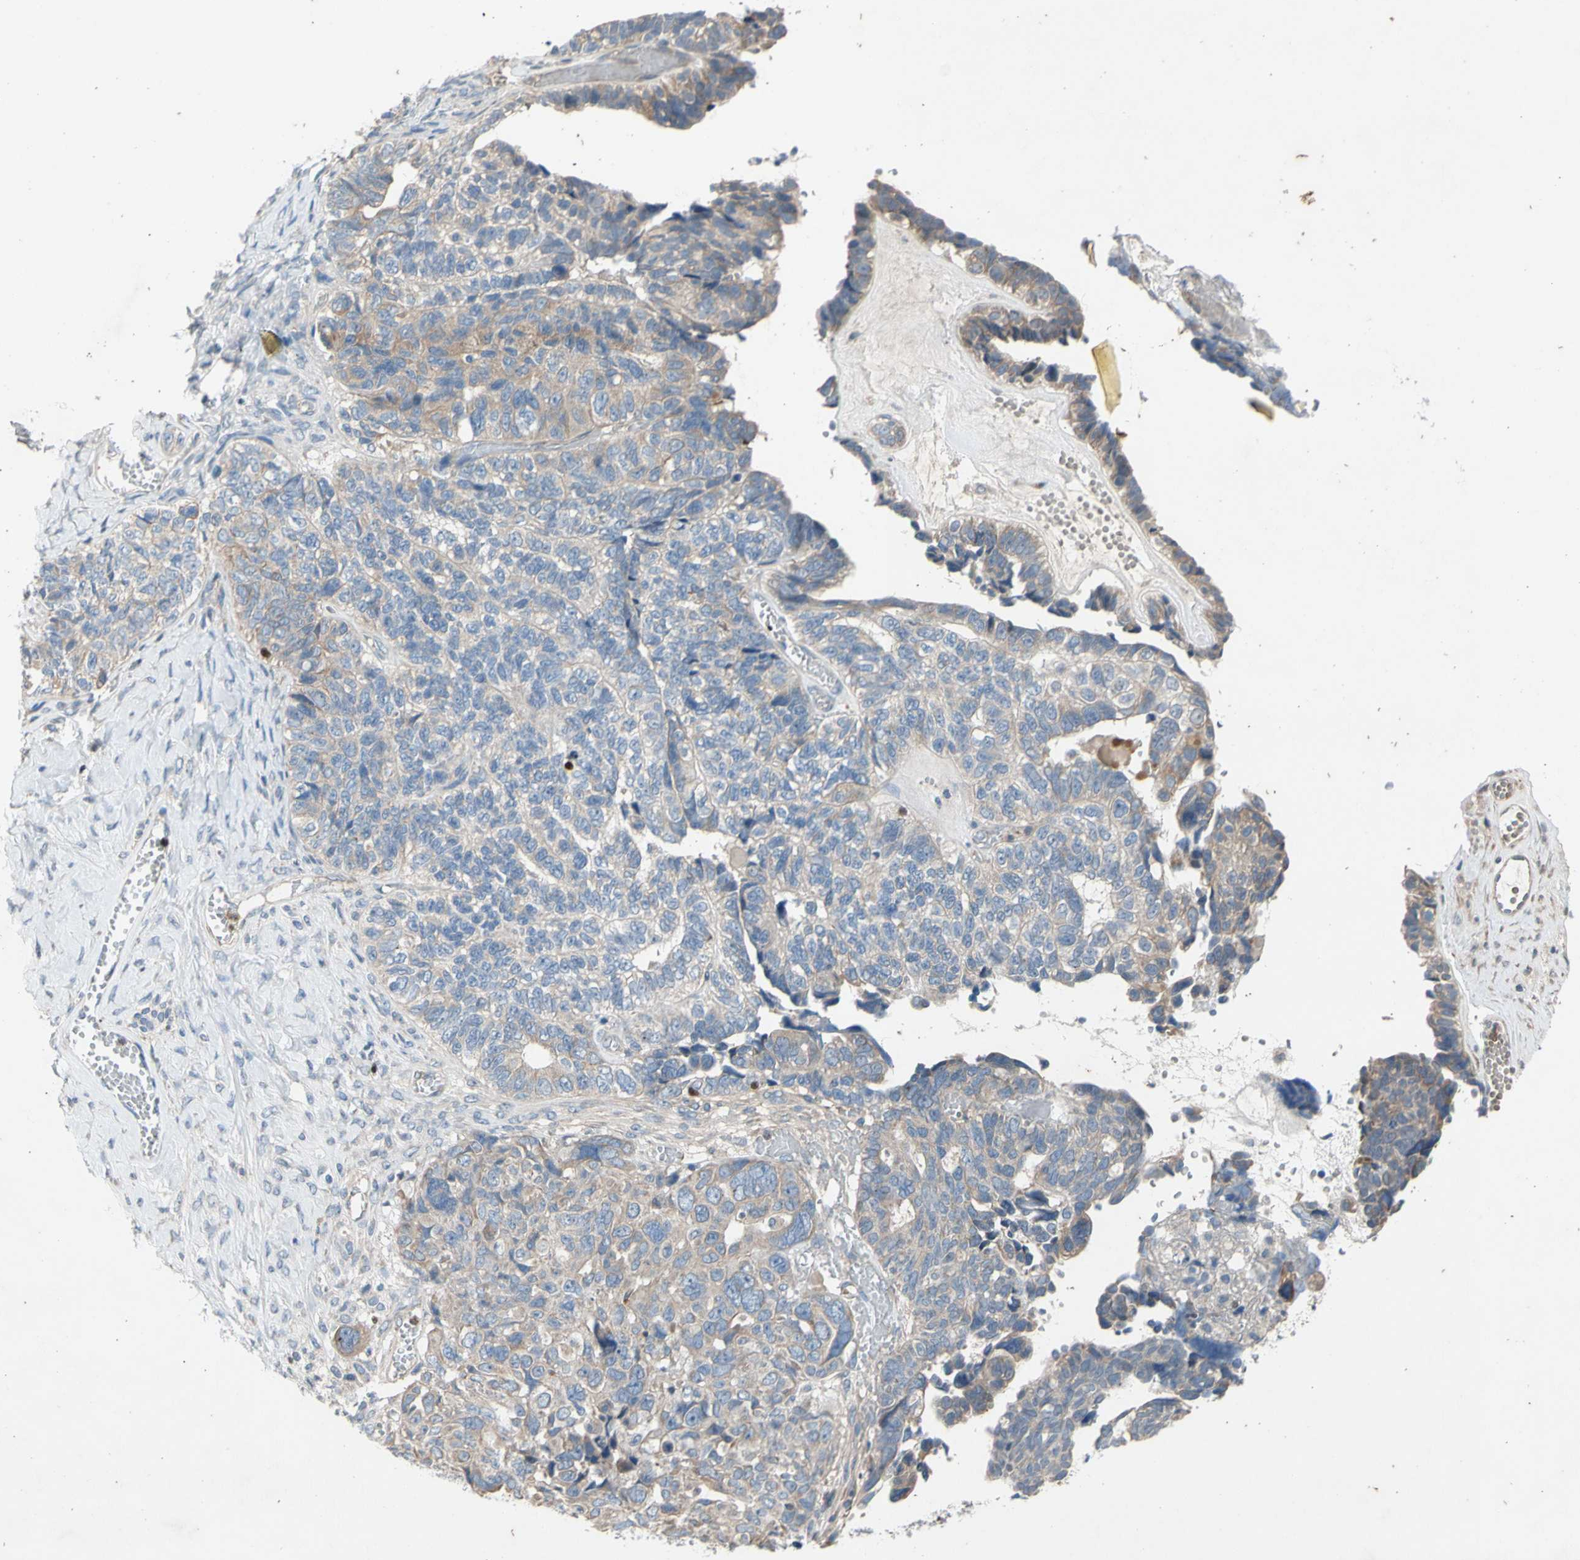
{"staining": {"intensity": "weak", "quantity": "25%-75%", "location": "cytoplasmic/membranous"}, "tissue": "ovarian cancer", "cell_type": "Tumor cells", "image_type": "cancer", "snomed": [{"axis": "morphology", "description": "Cystadenocarcinoma, serous, NOS"}, {"axis": "topography", "description": "Ovary"}], "caption": "Brown immunohistochemical staining in human ovarian cancer displays weak cytoplasmic/membranous positivity in about 25%-75% of tumor cells. The protein of interest is shown in brown color, while the nuclei are stained blue.", "gene": "TBX21", "patient": {"sex": "female", "age": 79}}